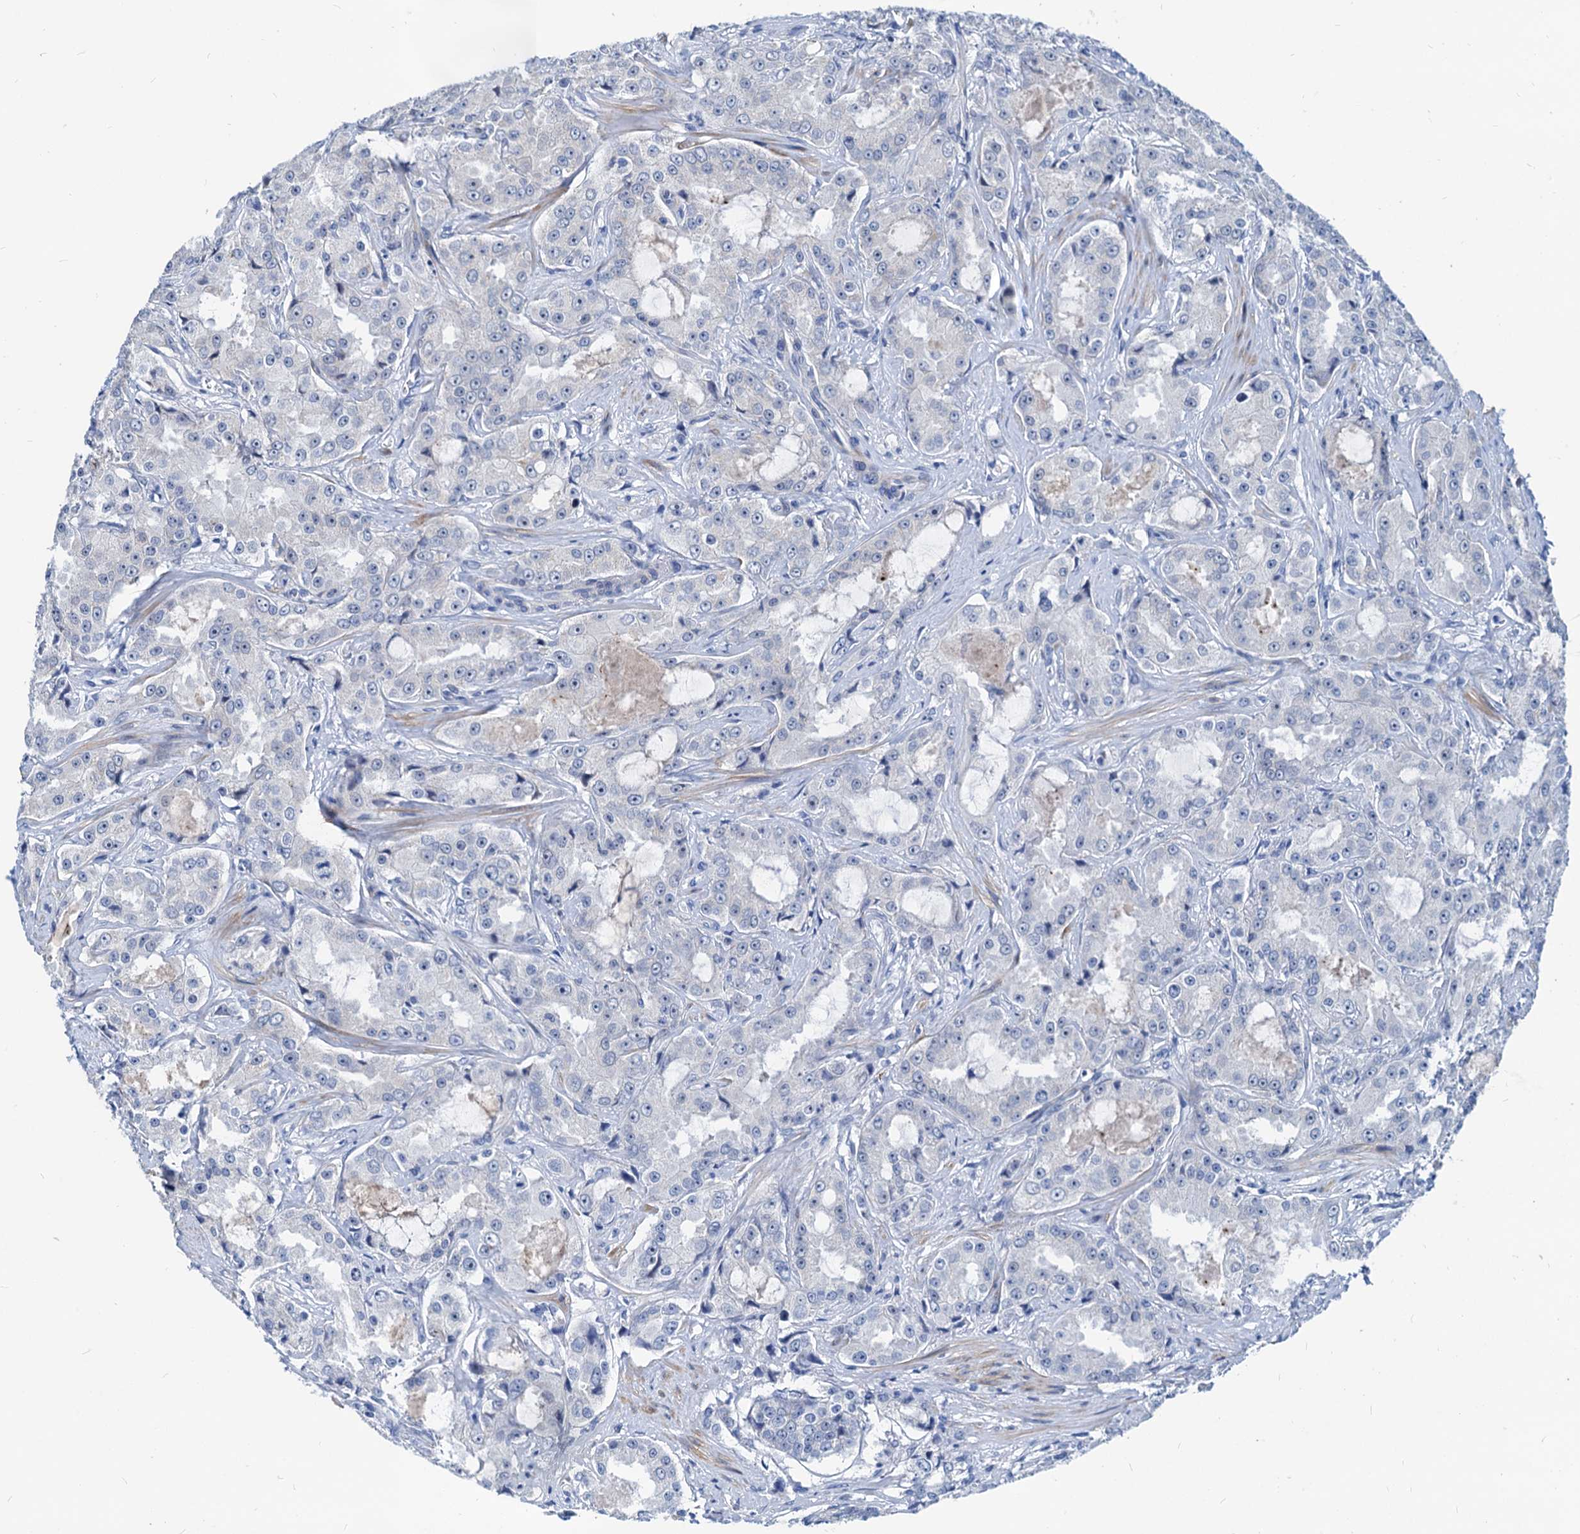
{"staining": {"intensity": "negative", "quantity": "none", "location": "none"}, "tissue": "prostate cancer", "cell_type": "Tumor cells", "image_type": "cancer", "snomed": [{"axis": "morphology", "description": "Adenocarcinoma, High grade"}, {"axis": "topography", "description": "Prostate"}], "caption": "A high-resolution histopathology image shows IHC staining of prostate adenocarcinoma (high-grade), which shows no significant positivity in tumor cells.", "gene": "HSF2", "patient": {"sex": "male", "age": 73}}